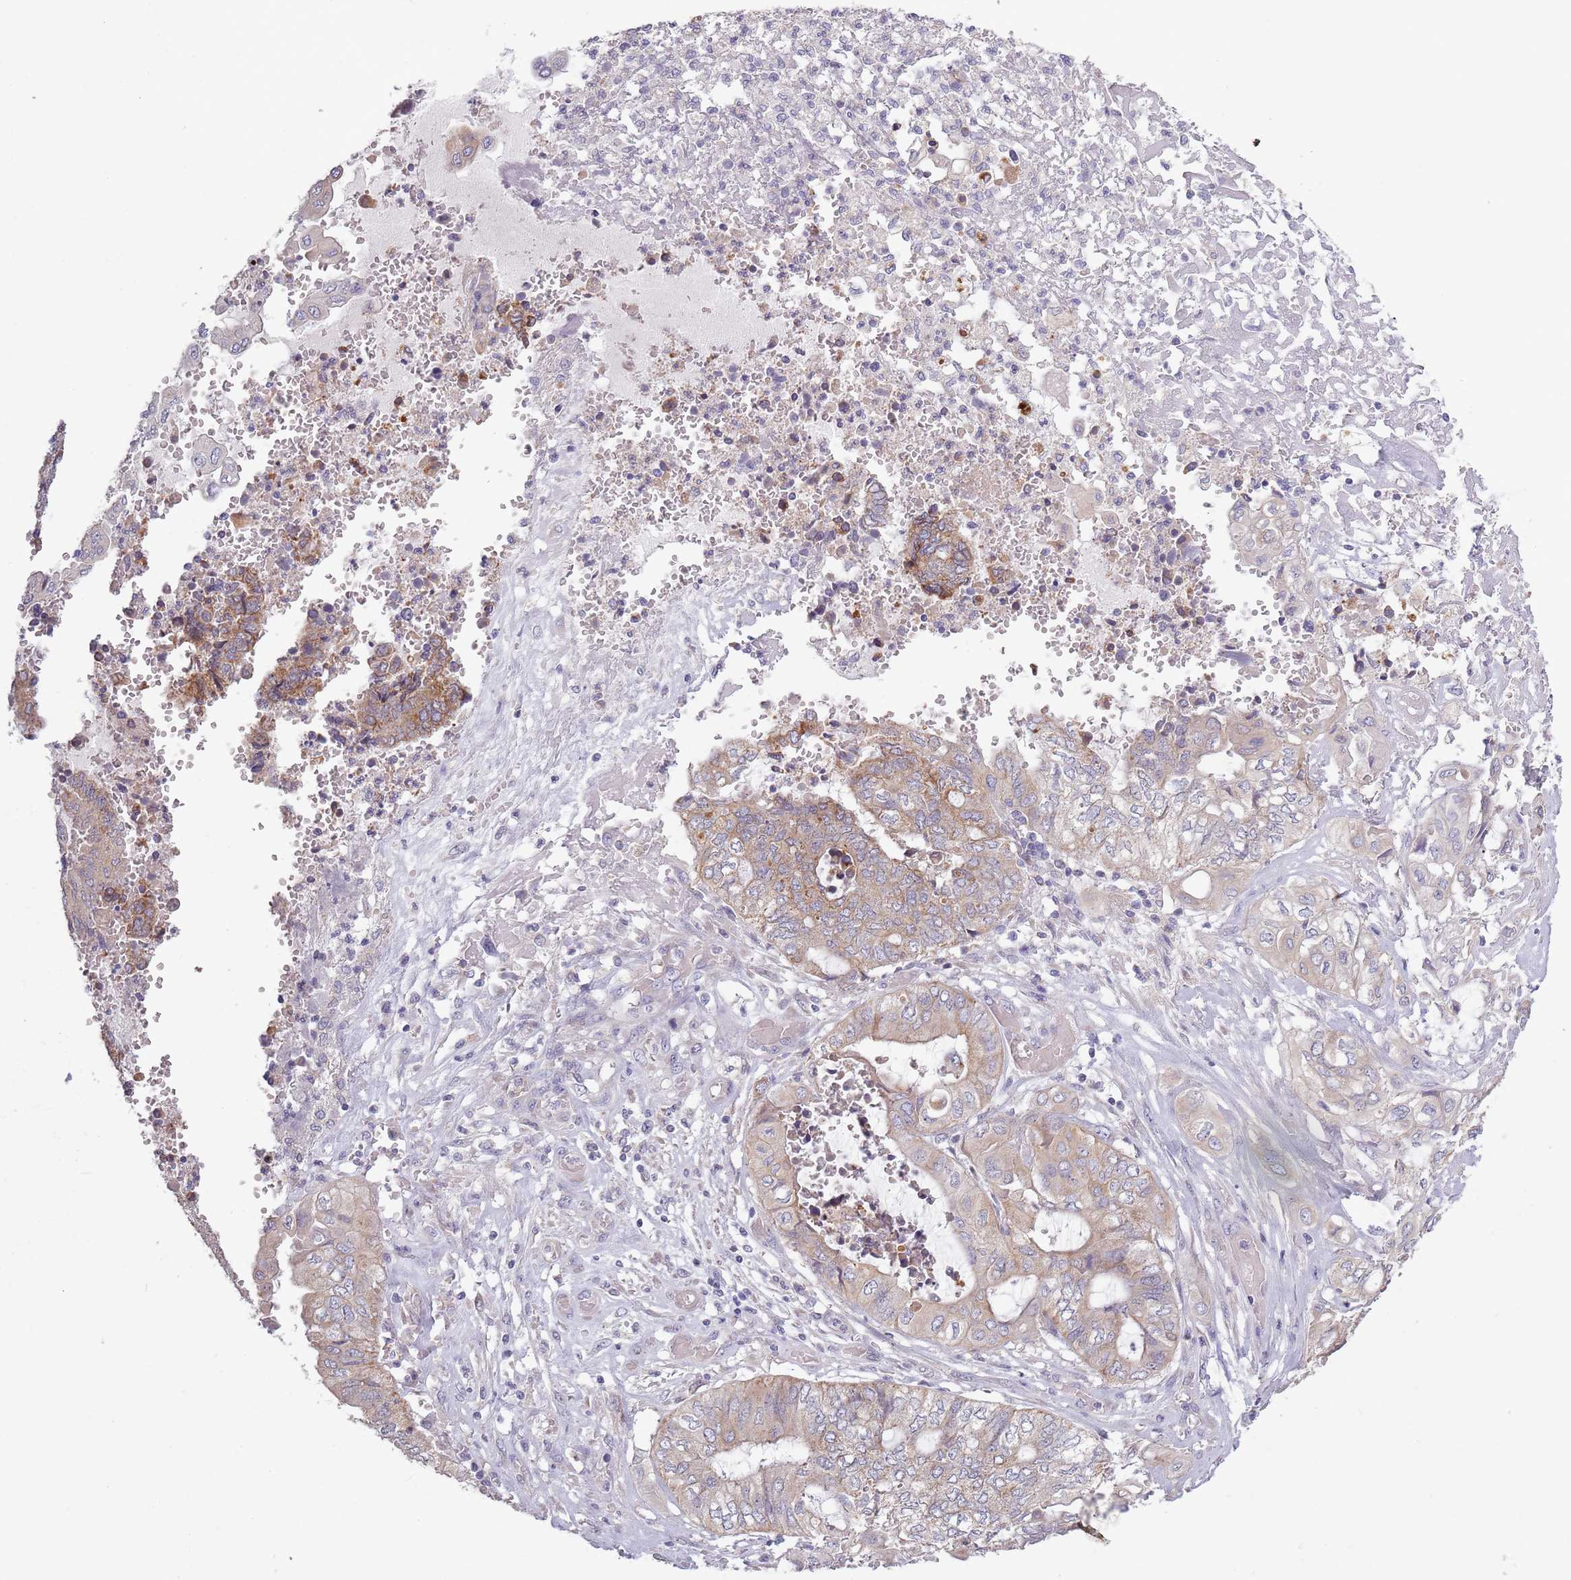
{"staining": {"intensity": "moderate", "quantity": "<25%", "location": "cytoplasmic/membranous"}, "tissue": "endometrial cancer", "cell_type": "Tumor cells", "image_type": "cancer", "snomed": [{"axis": "morphology", "description": "Adenocarcinoma, NOS"}, {"axis": "topography", "description": "Uterus"}, {"axis": "topography", "description": "Endometrium"}], "caption": "Adenocarcinoma (endometrial) was stained to show a protein in brown. There is low levels of moderate cytoplasmic/membranous expression in about <25% of tumor cells. The protein of interest is stained brown, and the nuclei are stained in blue (DAB (3,3'-diaminobenzidine) IHC with brightfield microscopy, high magnification).", "gene": "COQ5", "patient": {"sex": "female", "age": 70}}